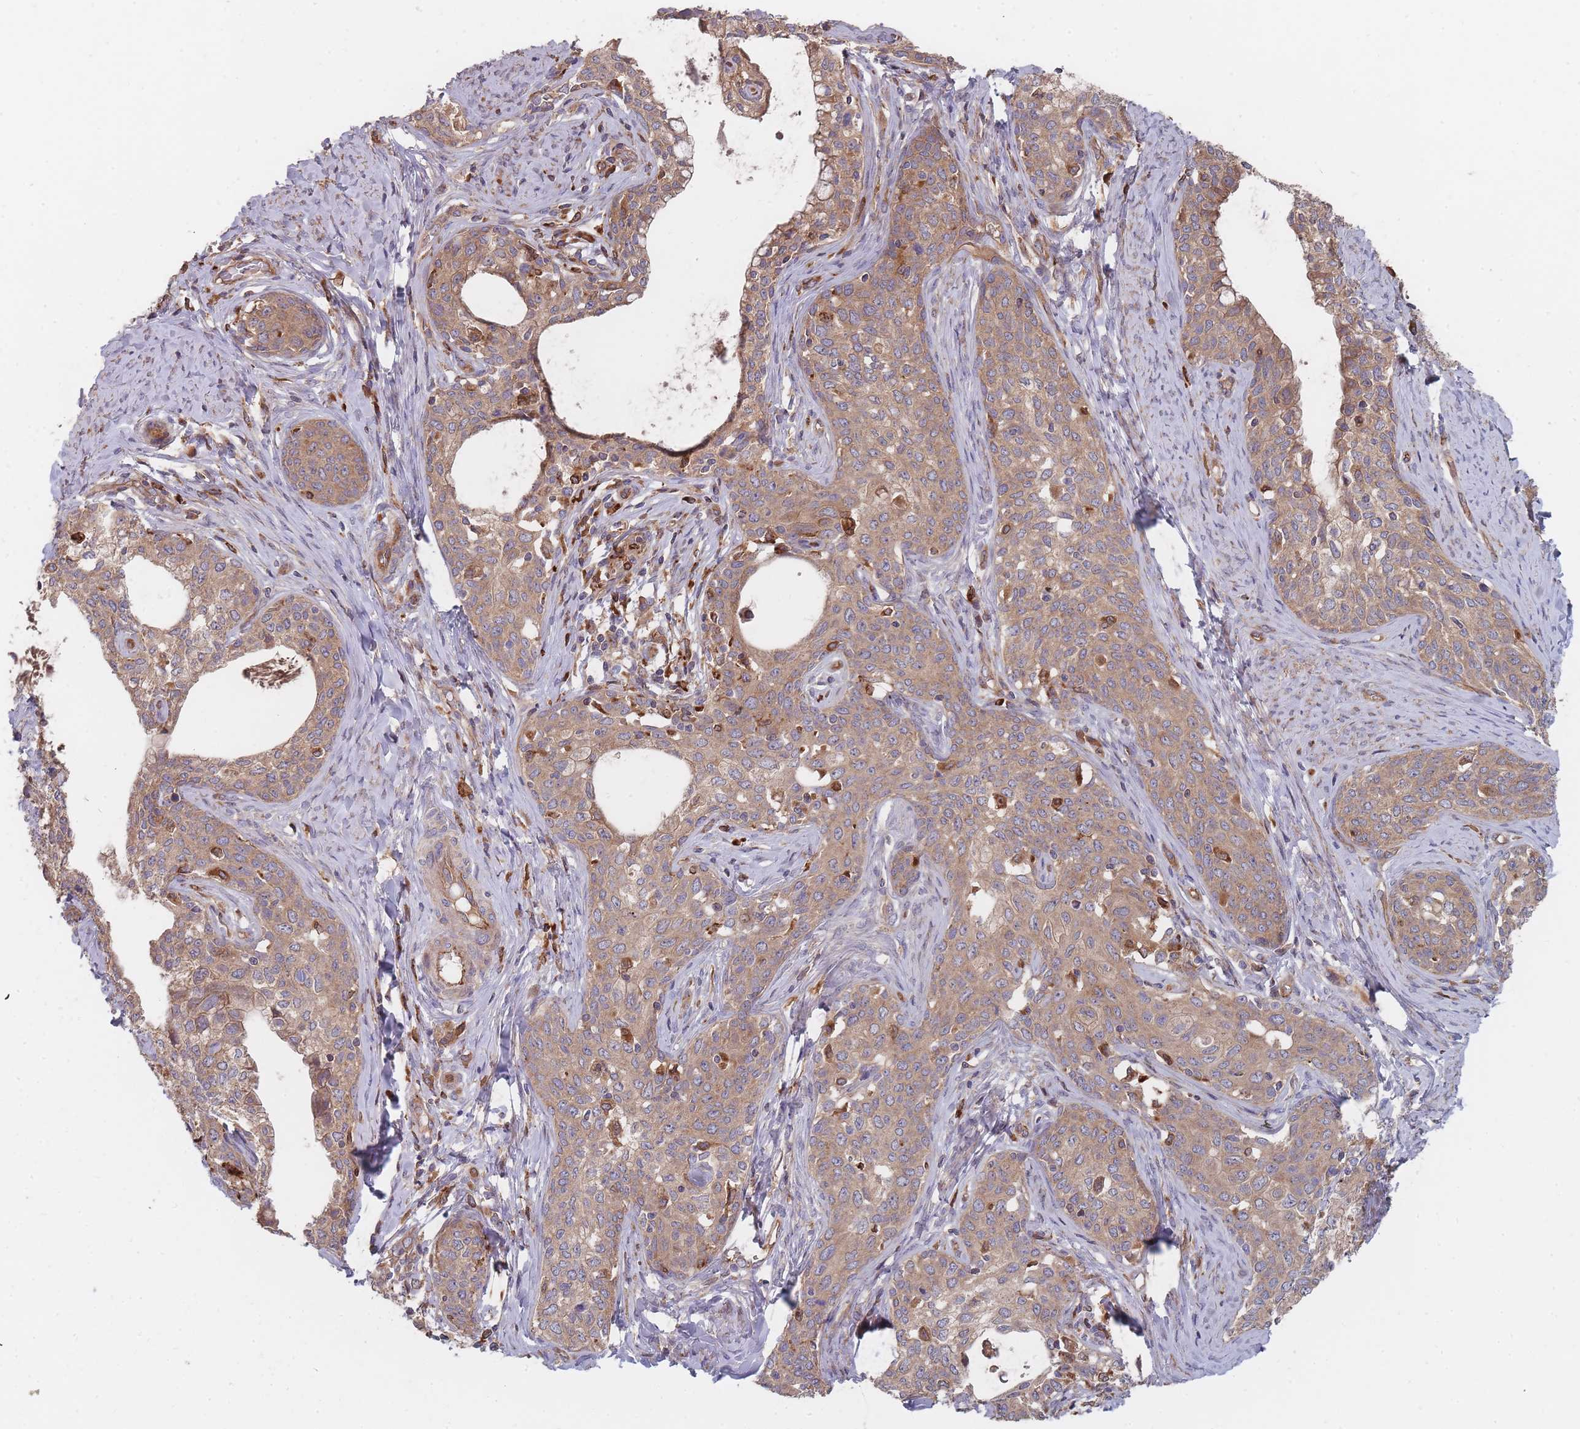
{"staining": {"intensity": "weak", "quantity": ">75%", "location": "cytoplasmic/membranous"}, "tissue": "cervical cancer", "cell_type": "Tumor cells", "image_type": "cancer", "snomed": [{"axis": "morphology", "description": "Squamous cell carcinoma, NOS"}, {"axis": "morphology", "description": "Adenocarcinoma, NOS"}, {"axis": "topography", "description": "Cervix"}], "caption": "The histopathology image reveals staining of cervical squamous cell carcinoma, revealing weak cytoplasmic/membranous protein staining (brown color) within tumor cells.", "gene": "THSD7B", "patient": {"sex": "female", "age": 52}}